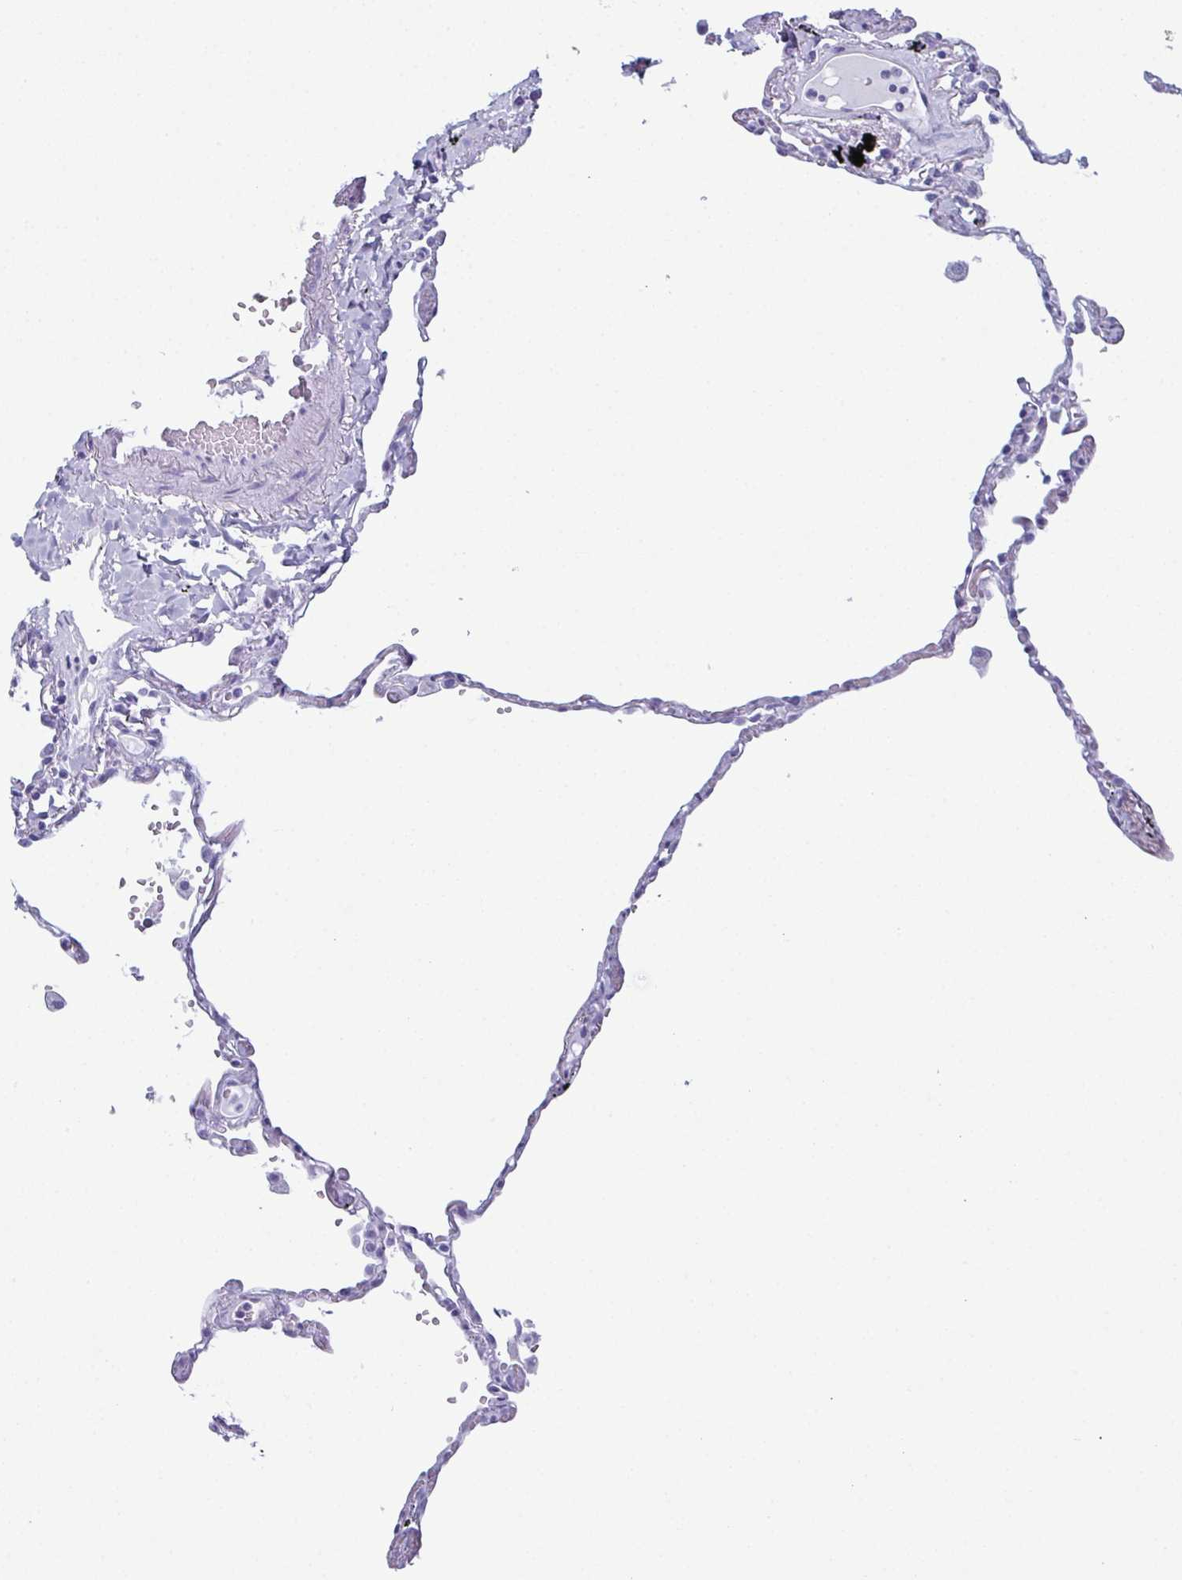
{"staining": {"intensity": "negative", "quantity": "none", "location": "none"}, "tissue": "lung", "cell_type": "Alveolar cells", "image_type": "normal", "snomed": [{"axis": "morphology", "description": "Normal tissue, NOS"}, {"axis": "topography", "description": "Lung"}], "caption": "Alveolar cells show no significant protein positivity in unremarkable lung. (DAB immunohistochemistry (IHC) with hematoxylin counter stain).", "gene": "ENKUR", "patient": {"sex": "female", "age": 67}}